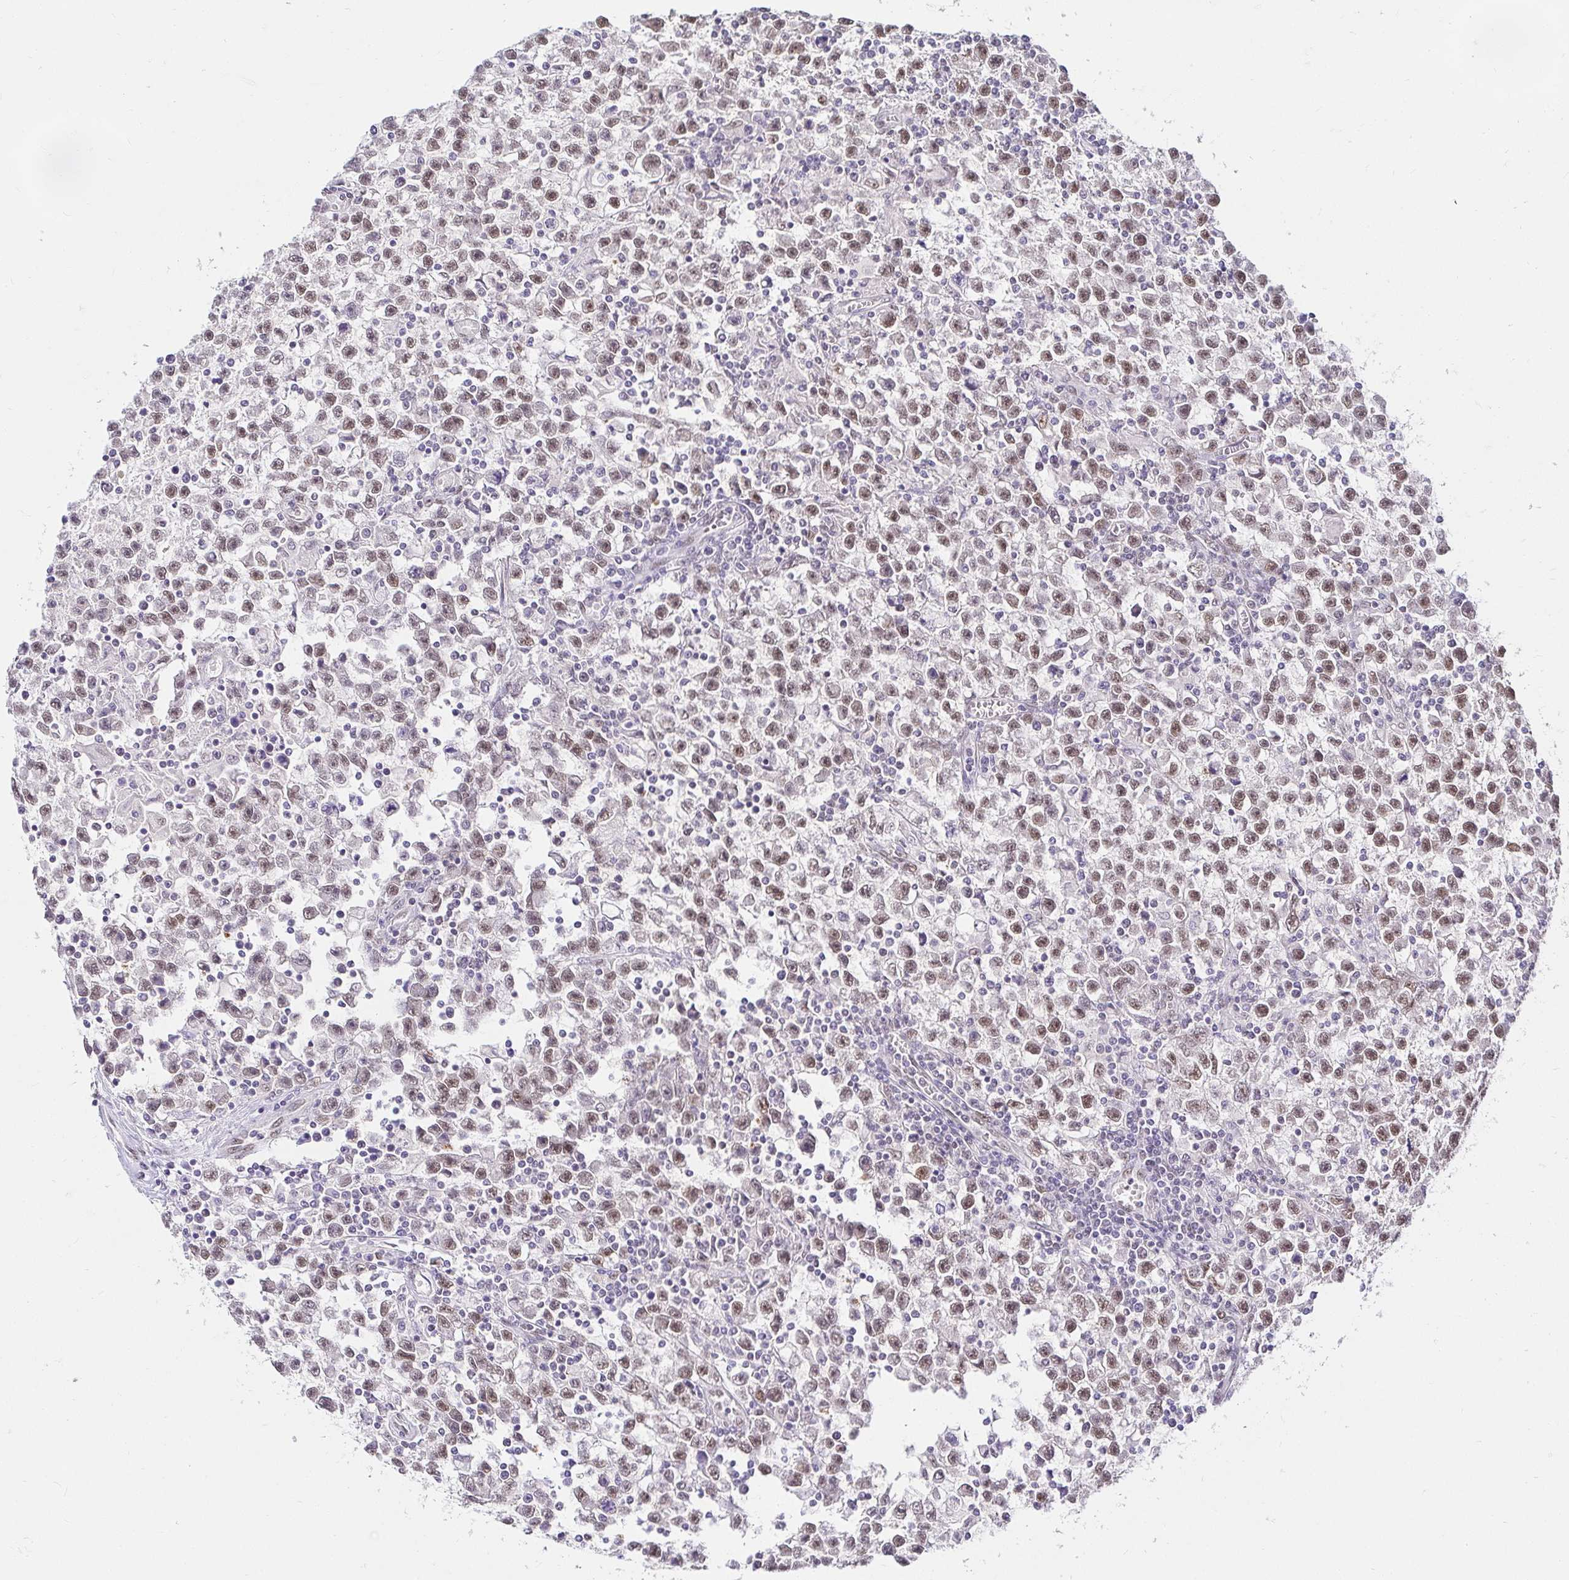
{"staining": {"intensity": "moderate", "quantity": ">75%", "location": "nuclear"}, "tissue": "testis cancer", "cell_type": "Tumor cells", "image_type": "cancer", "snomed": [{"axis": "morphology", "description": "Seminoma, NOS"}, {"axis": "topography", "description": "Testis"}], "caption": "Human testis cancer stained with a protein marker exhibits moderate staining in tumor cells.", "gene": "RIMS4", "patient": {"sex": "male", "age": 31}}